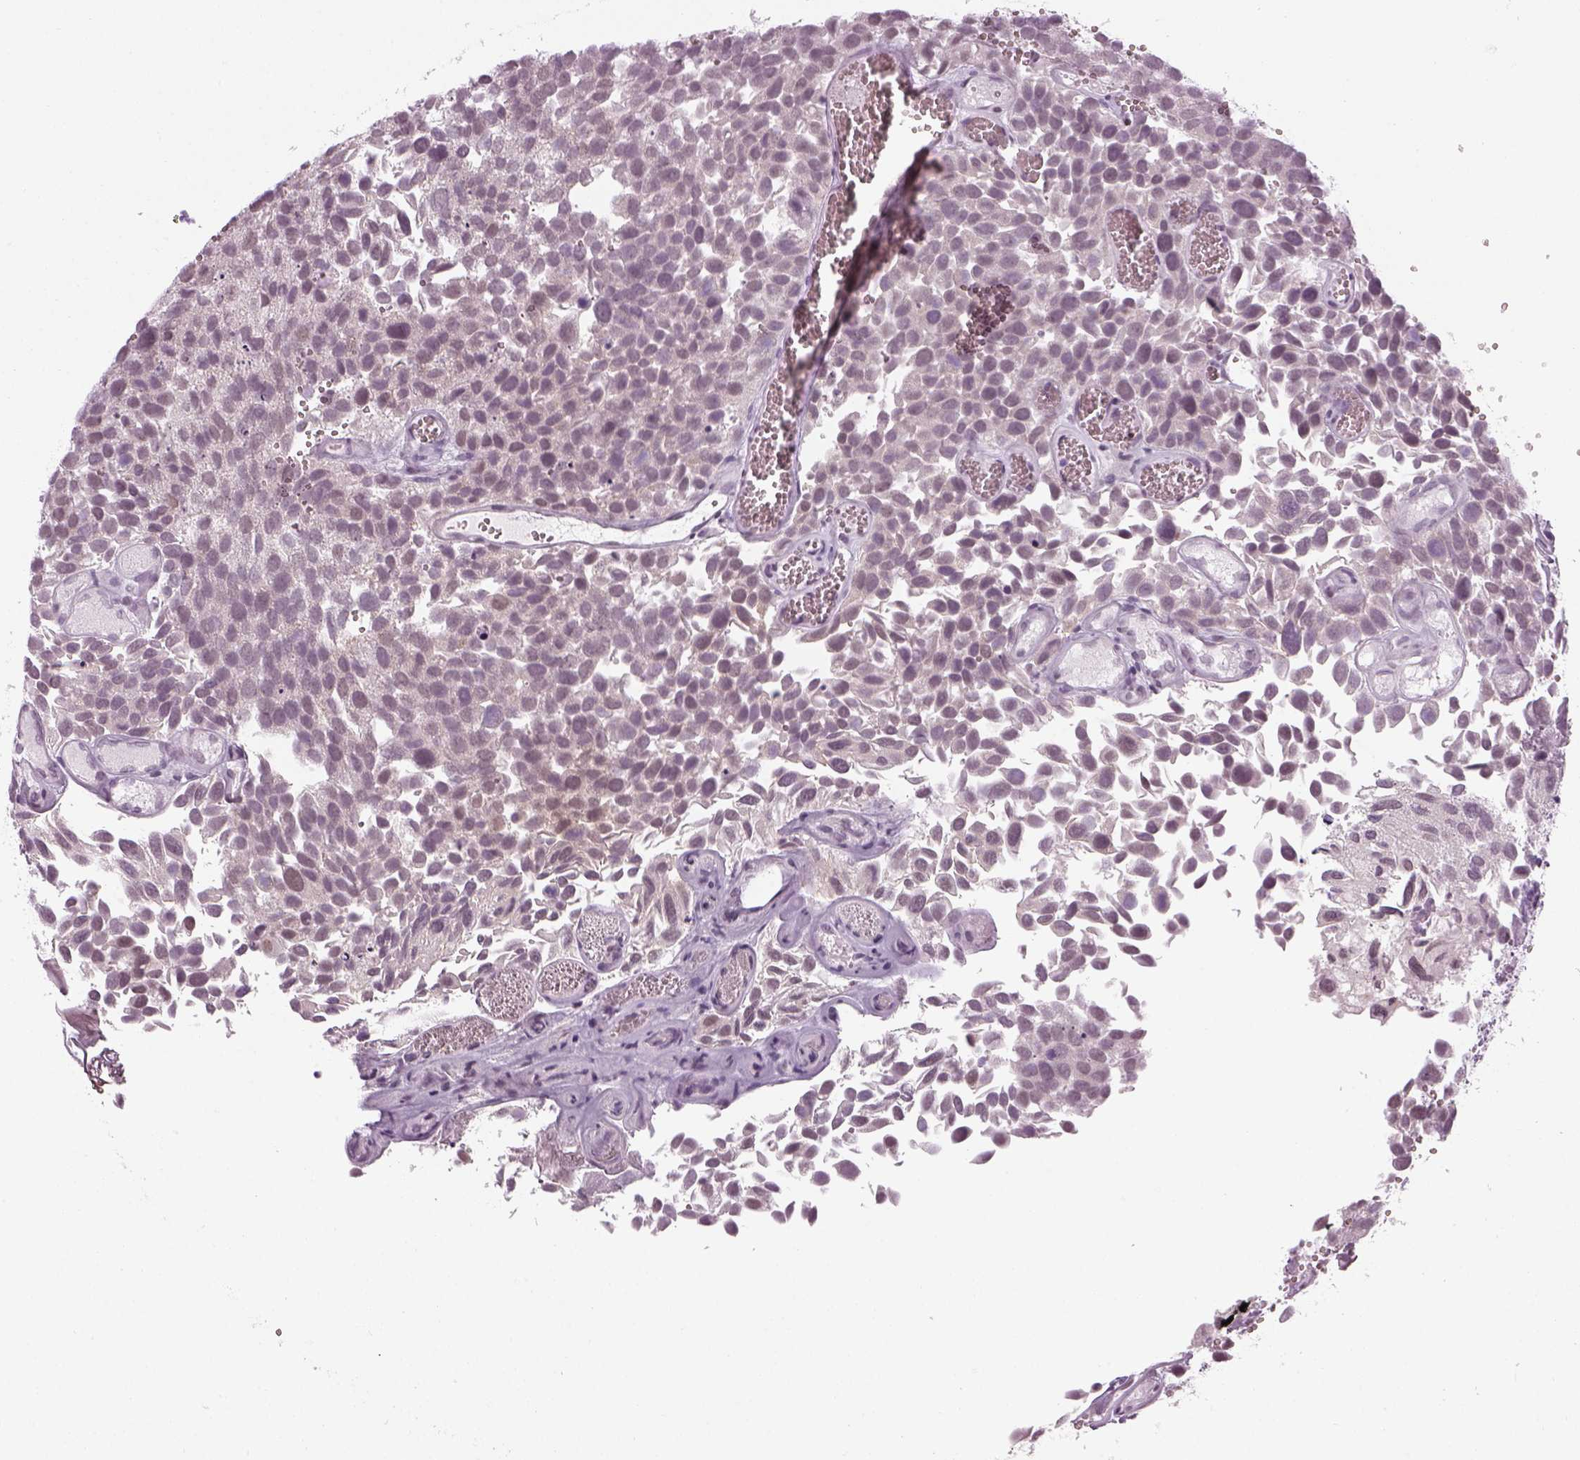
{"staining": {"intensity": "negative", "quantity": "none", "location": "none"}, "tissue": "urothelial cancer", "cell_type": "Tumor cells", "image_type": "cancer", "snomed": [{"axis": "morphology", "description": "Urothelial carcinoma, Low grade"}, {"axis": "topography", "description": "Urinary bladder"}], "caption": "Urothelial carcinoma (low-grade) stained for a protein using IHC shows no expression tumor cells.", "gene": "KCNG2", "patient": {"sex": "female", "age": 69}}